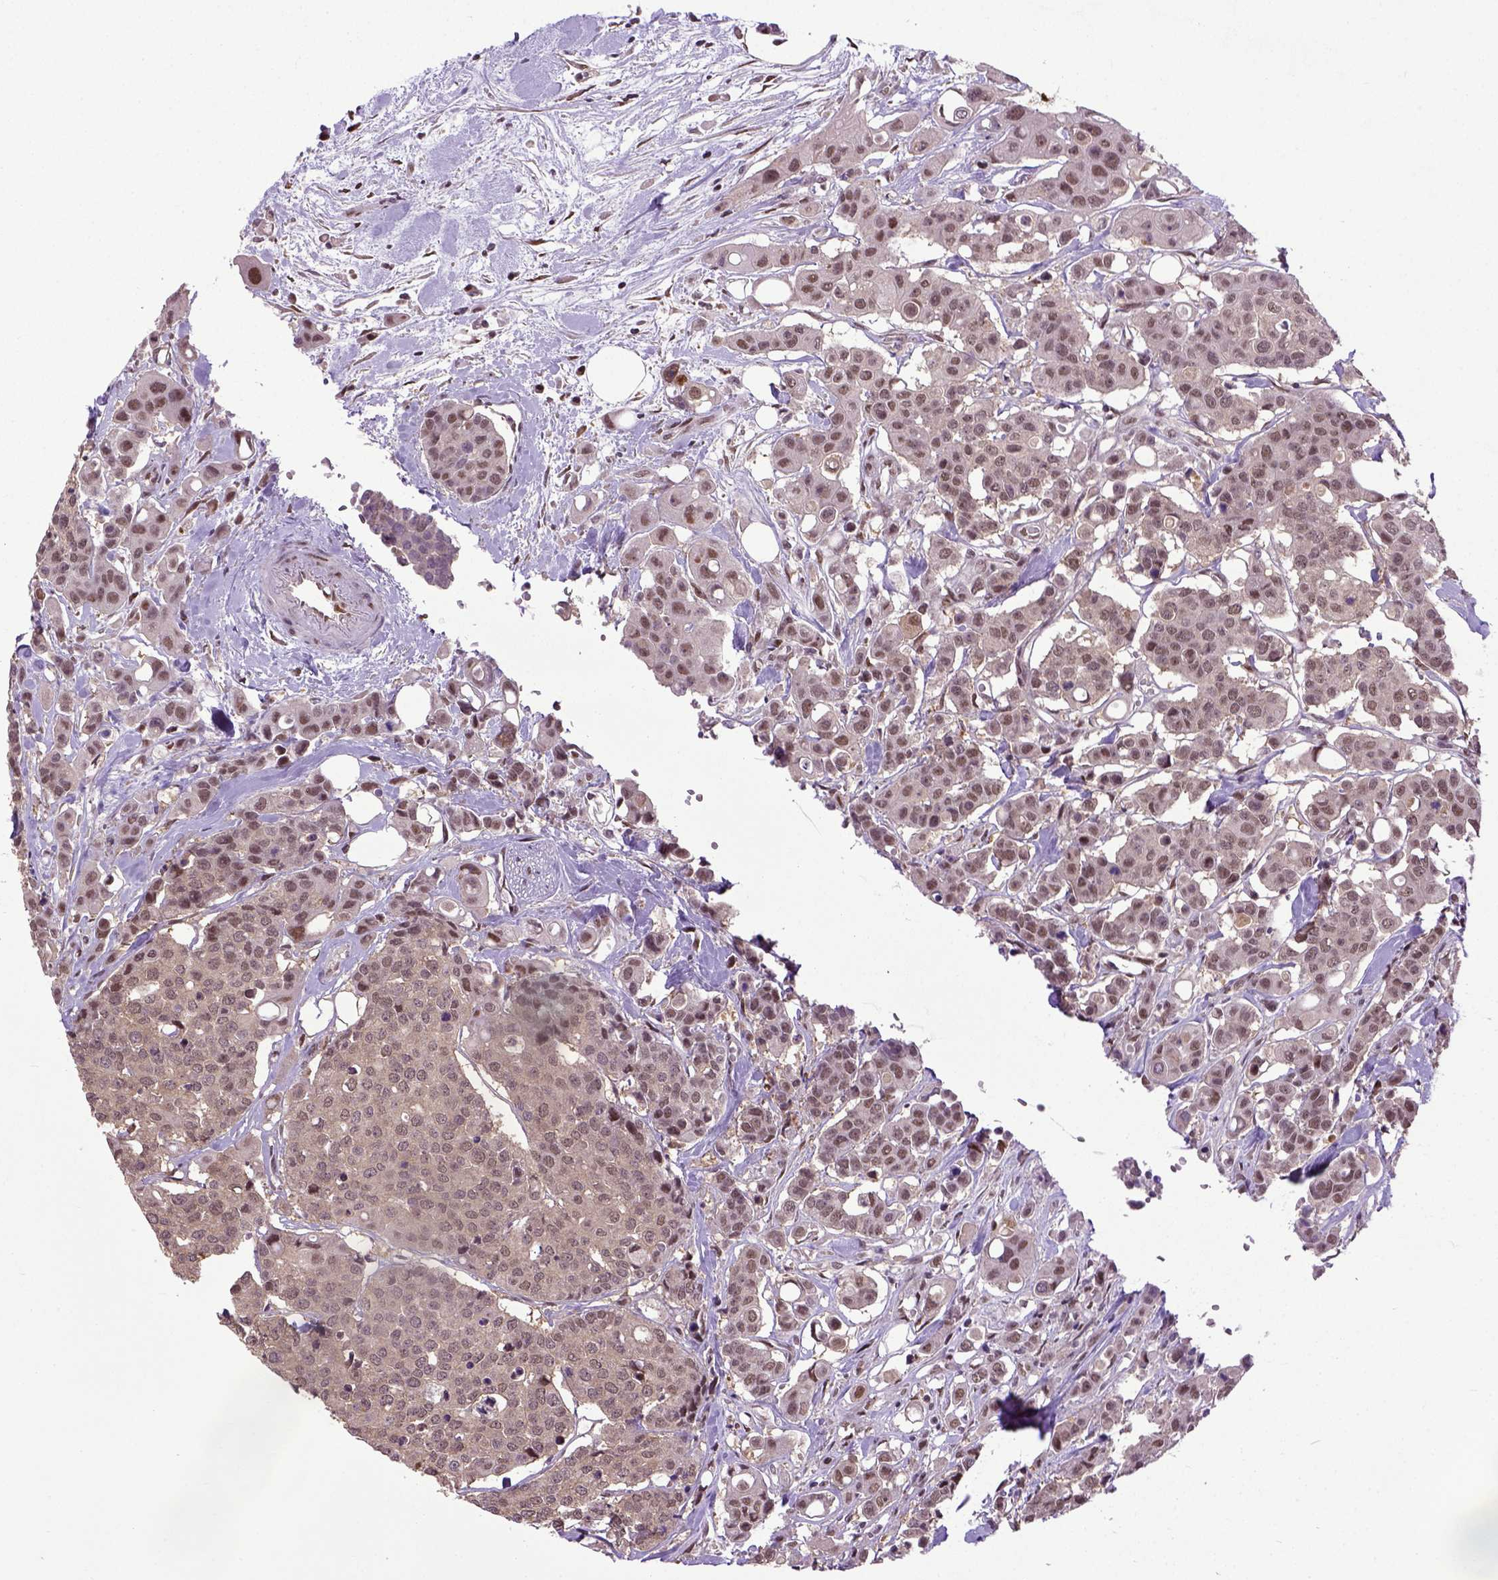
{"staining": {"intensity": "moderate", "quantity": ">75%", "location": "nuclear"}, "tissue": "carcinoid", "cell_type": "Tumor cells", "image_type": "cancer", "snomed": [{"axis": "morphology", "description": "Carcinoid, malignant, NOS"}, {"axis": "topography", "description": "Colon"}], "caption": "Protein staining by immunohistochemistry (IHC) displays moderate nuclear expression in about >75% of tumor cells in carcinoid. The protein of interest is shown in brown color, while the nuclei are stained blue.", "gene": "UBA3", "patient": {"sex": "male", "age": 81}}